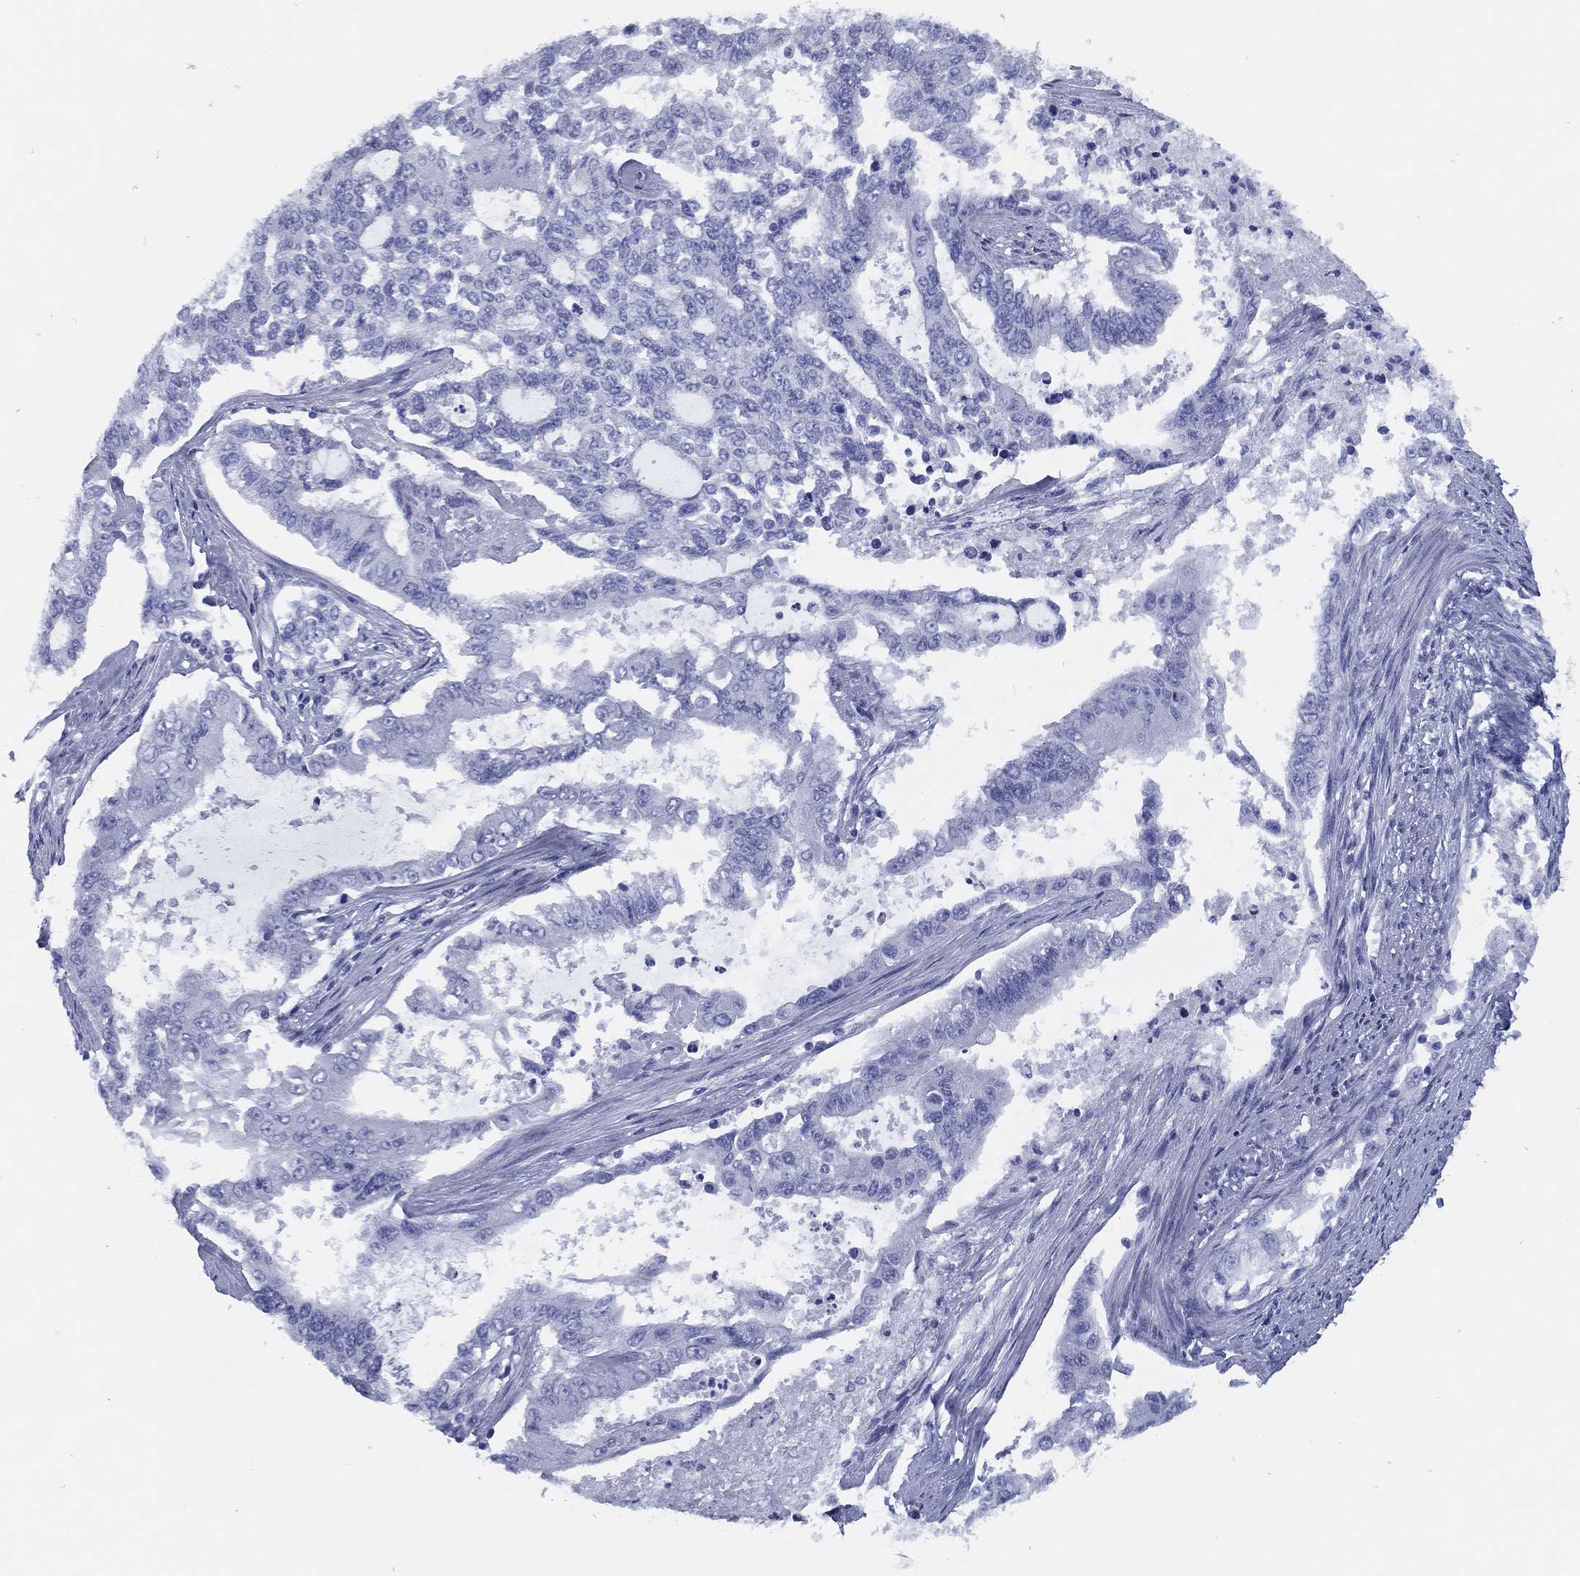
{"staining": {"intensity": "negative", "quantity": "none", "location": "none"}, "tissue": "endometrial cancer", "cell_type": "Tumor cells", "image_type": "cancer", "snomed": [{"axis": "morphology", "description": "Adenocarcinoma, NOS"}, {"axis": "topography", "description": "Uterus"}], "caption": "Immunohistochemical staining of adenocarcinoma (endometrial) displays no significant positivity in tumor cells.", "gene": "TMEM252", "patient": {"sex": "female", "age": 59}}